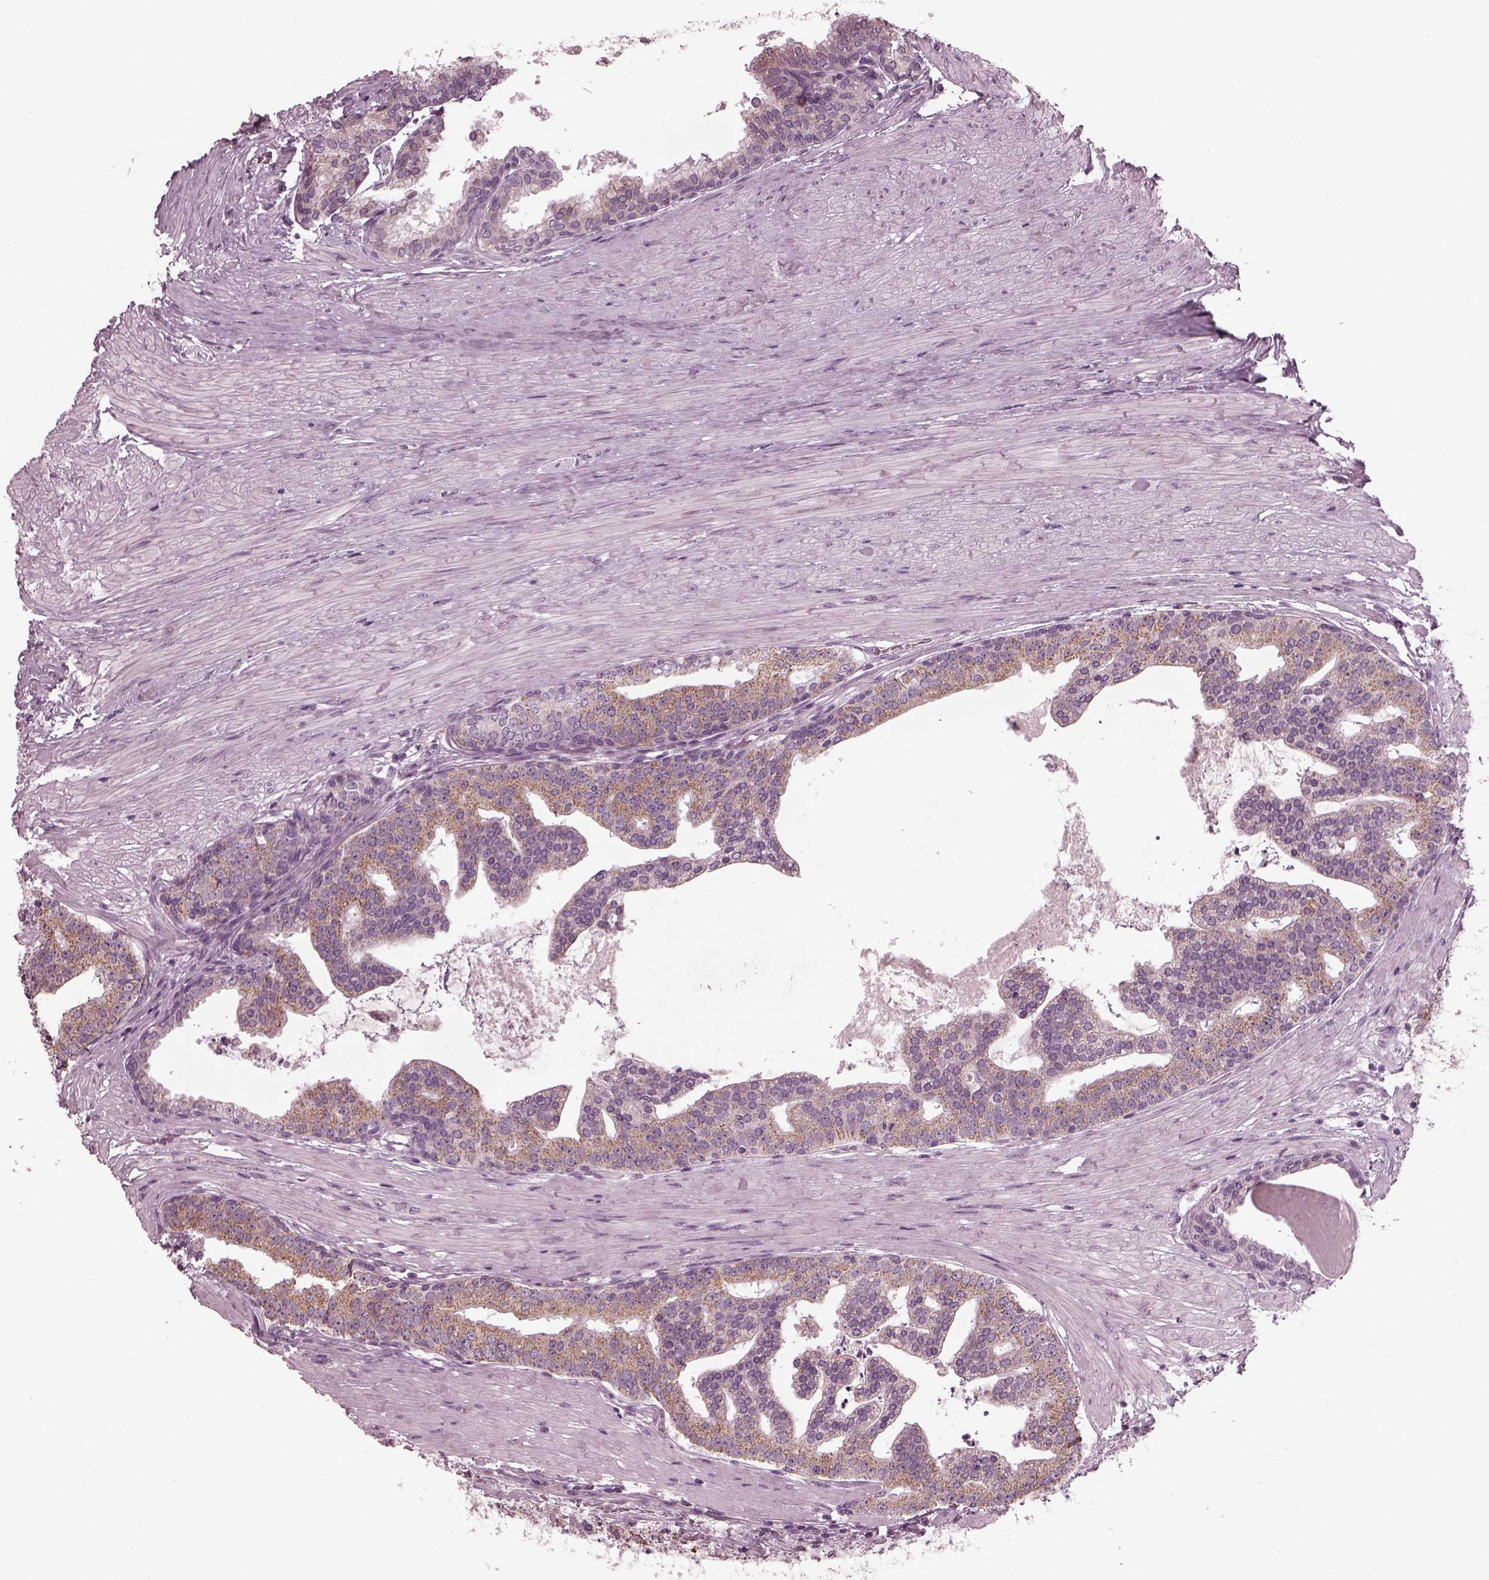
{"staining": {"intensity": "moderate", "quantity": "25%-75%", "location": "cytoplasmic/membranous"}, "tissue": "prostate cancer", "cell_type": "Tumor cells", "image_type": "cancer", "snomed": [{"axis": "morphology", "description": "Adenocarcinoma, NOS"}, {"axis": "topography", "description": "Prostate and seminal vesicle, NOS"}, {"axis": "topography", "description": "Prostate"}], "caption": "Prostate cancer stained with immunohistochemistry displays moderate cytoplasmic/membranous positivity in approximately 25%-75% of tumor cells.", "gene": "CELSR3", "patient": {"sex": "male", "age": 44}}